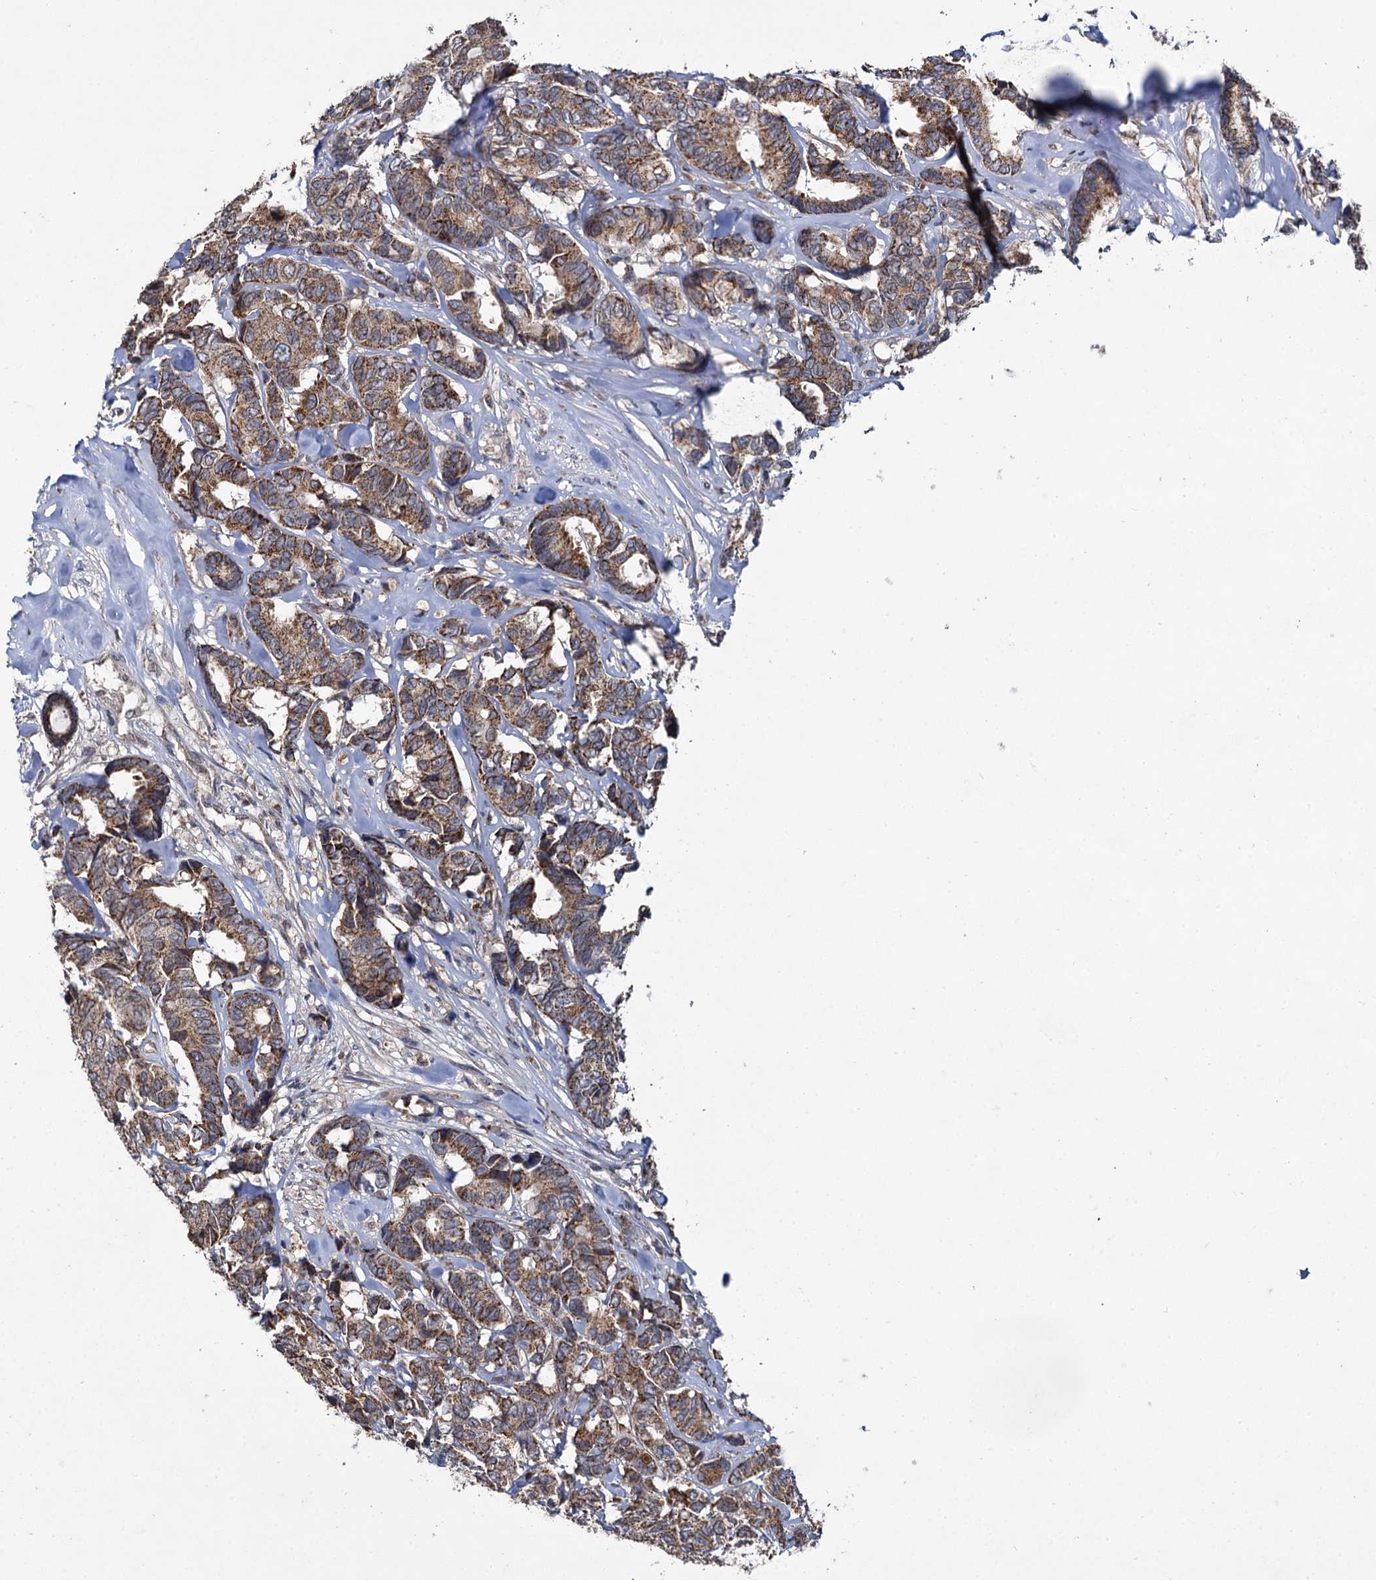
{"staining": {"intensity": "moderate", "quantity": ">75%", "location": "cytoplasmic/membranous"}, "tissue": "breast cancer", "cell_type": "Tumor cells", "image_type": "cancer", "snomed": [{"axis": "morphology", "description": "Duct carcinoma"}, {"axis": "topography", "description": "Breast"}], "caption": "The image displays a brown stain indicating the presence of a protein in the cytoplasmic/membranous of tumor cells in invasive ductal carcinoma (breast). The staining is performed using DAB brown chromogen to label protein expression. The nuclei are counter-stained blue using hematoxylin.", "gene": "METTL4", "patient": {"sex": "female", "age": 87}}